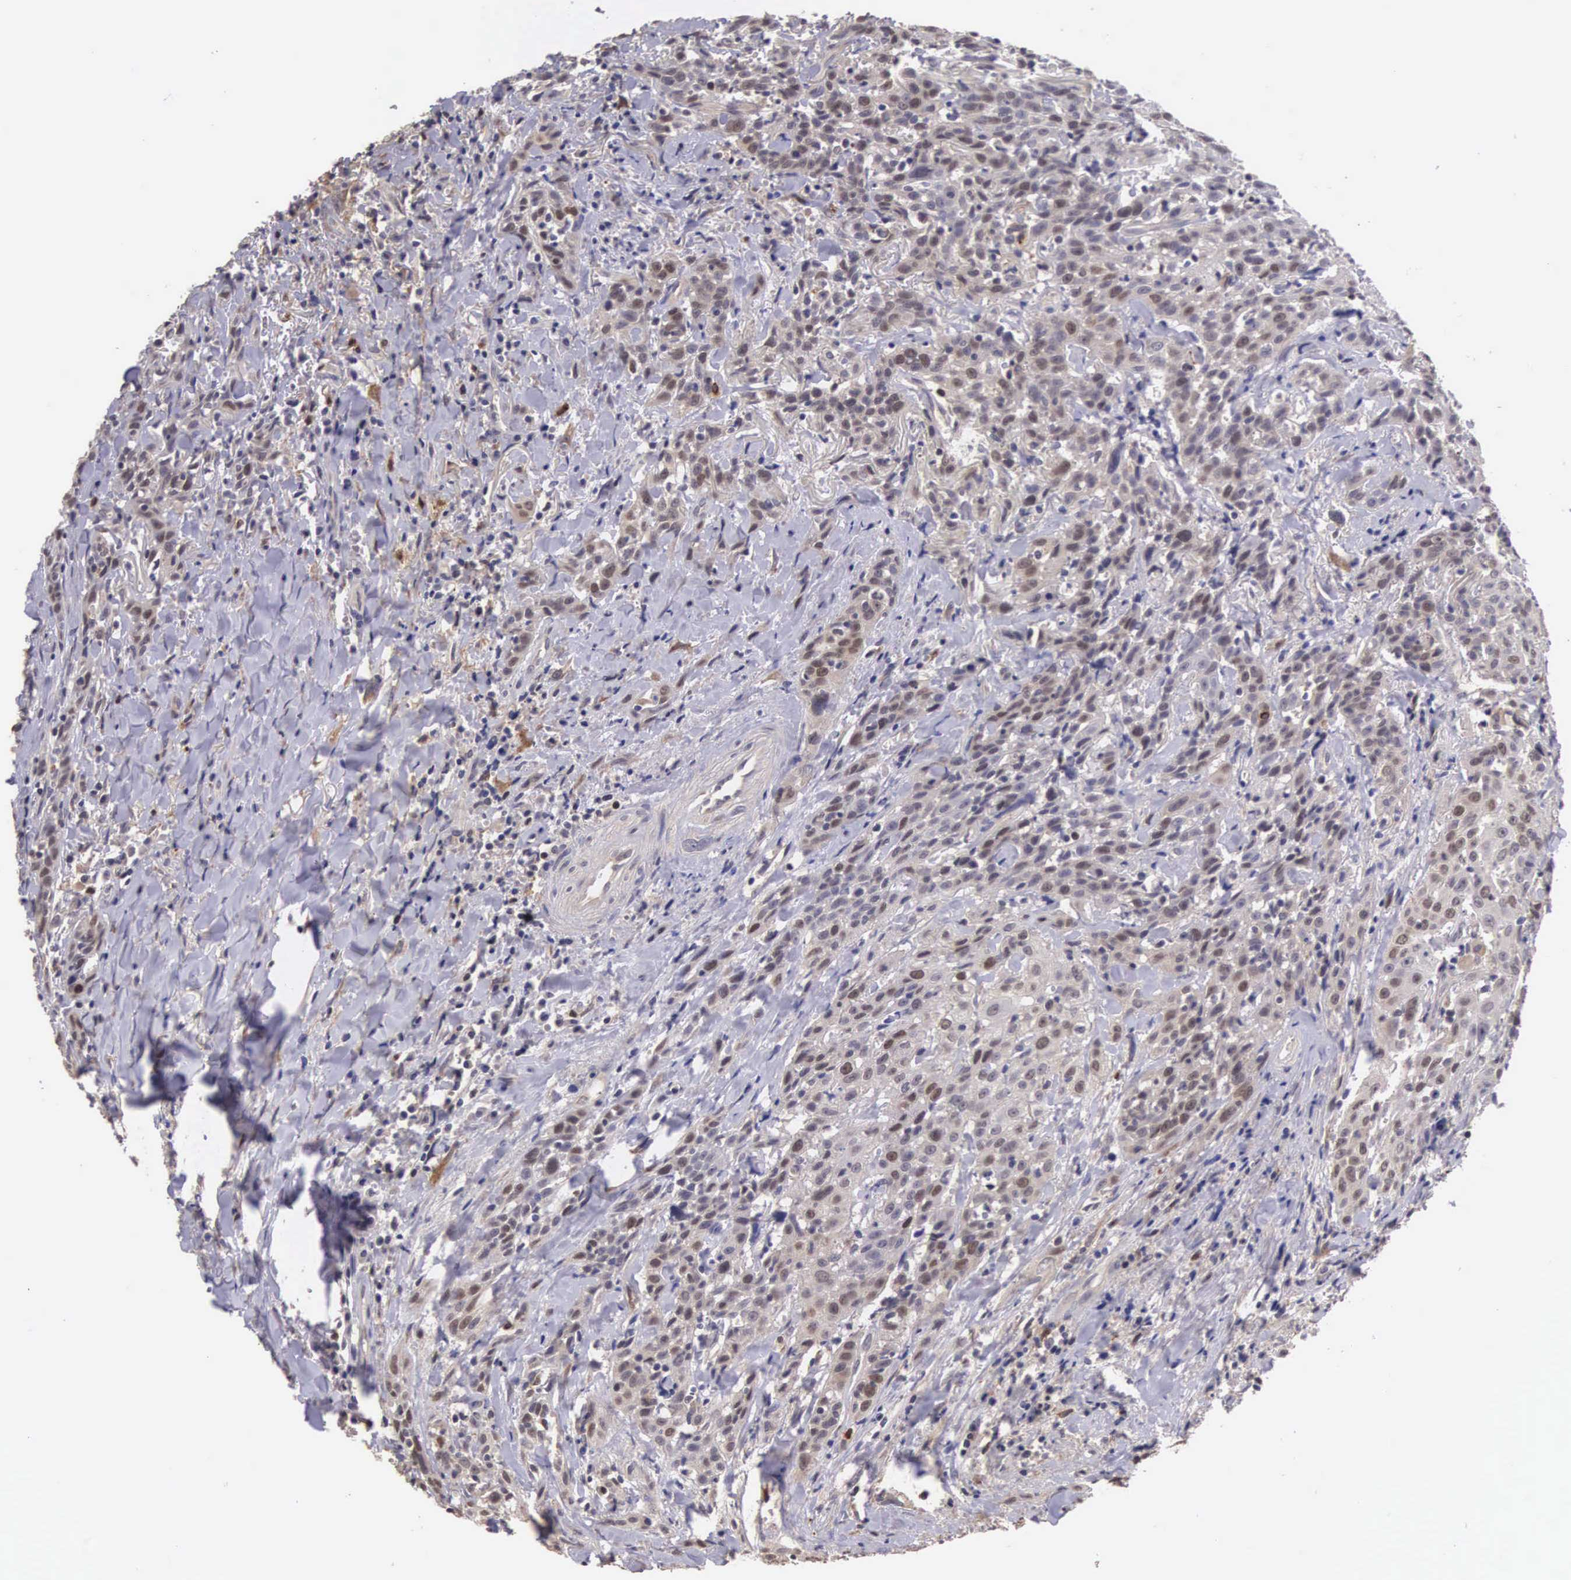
{"staining": {"intensity": "moderate", "quantity": ">75%", "location": "cytoplasmic/membranous,nuclear"}, "tissue": "head and neck cancer", "cell_type": "Tumor cells", "image_type": "cancer", "snomed": [{"axis": "morphology", "description": "Squamous cell carcinoma, NOS"}, {"axis": "topography", "description": "Oral tissue"}, {"axis": "topography", "description": "Head-Neck"}], "caption": "This is a micrograph of immunohistochemistry (IHC) staining of squamous cell carcinoma (head and neck), which shows moderate staining in the cytoplasmic/membranous and nuclear of tumor cells.", "gene": "CDC45", "patient": {"sex": "female", "age": 82}}